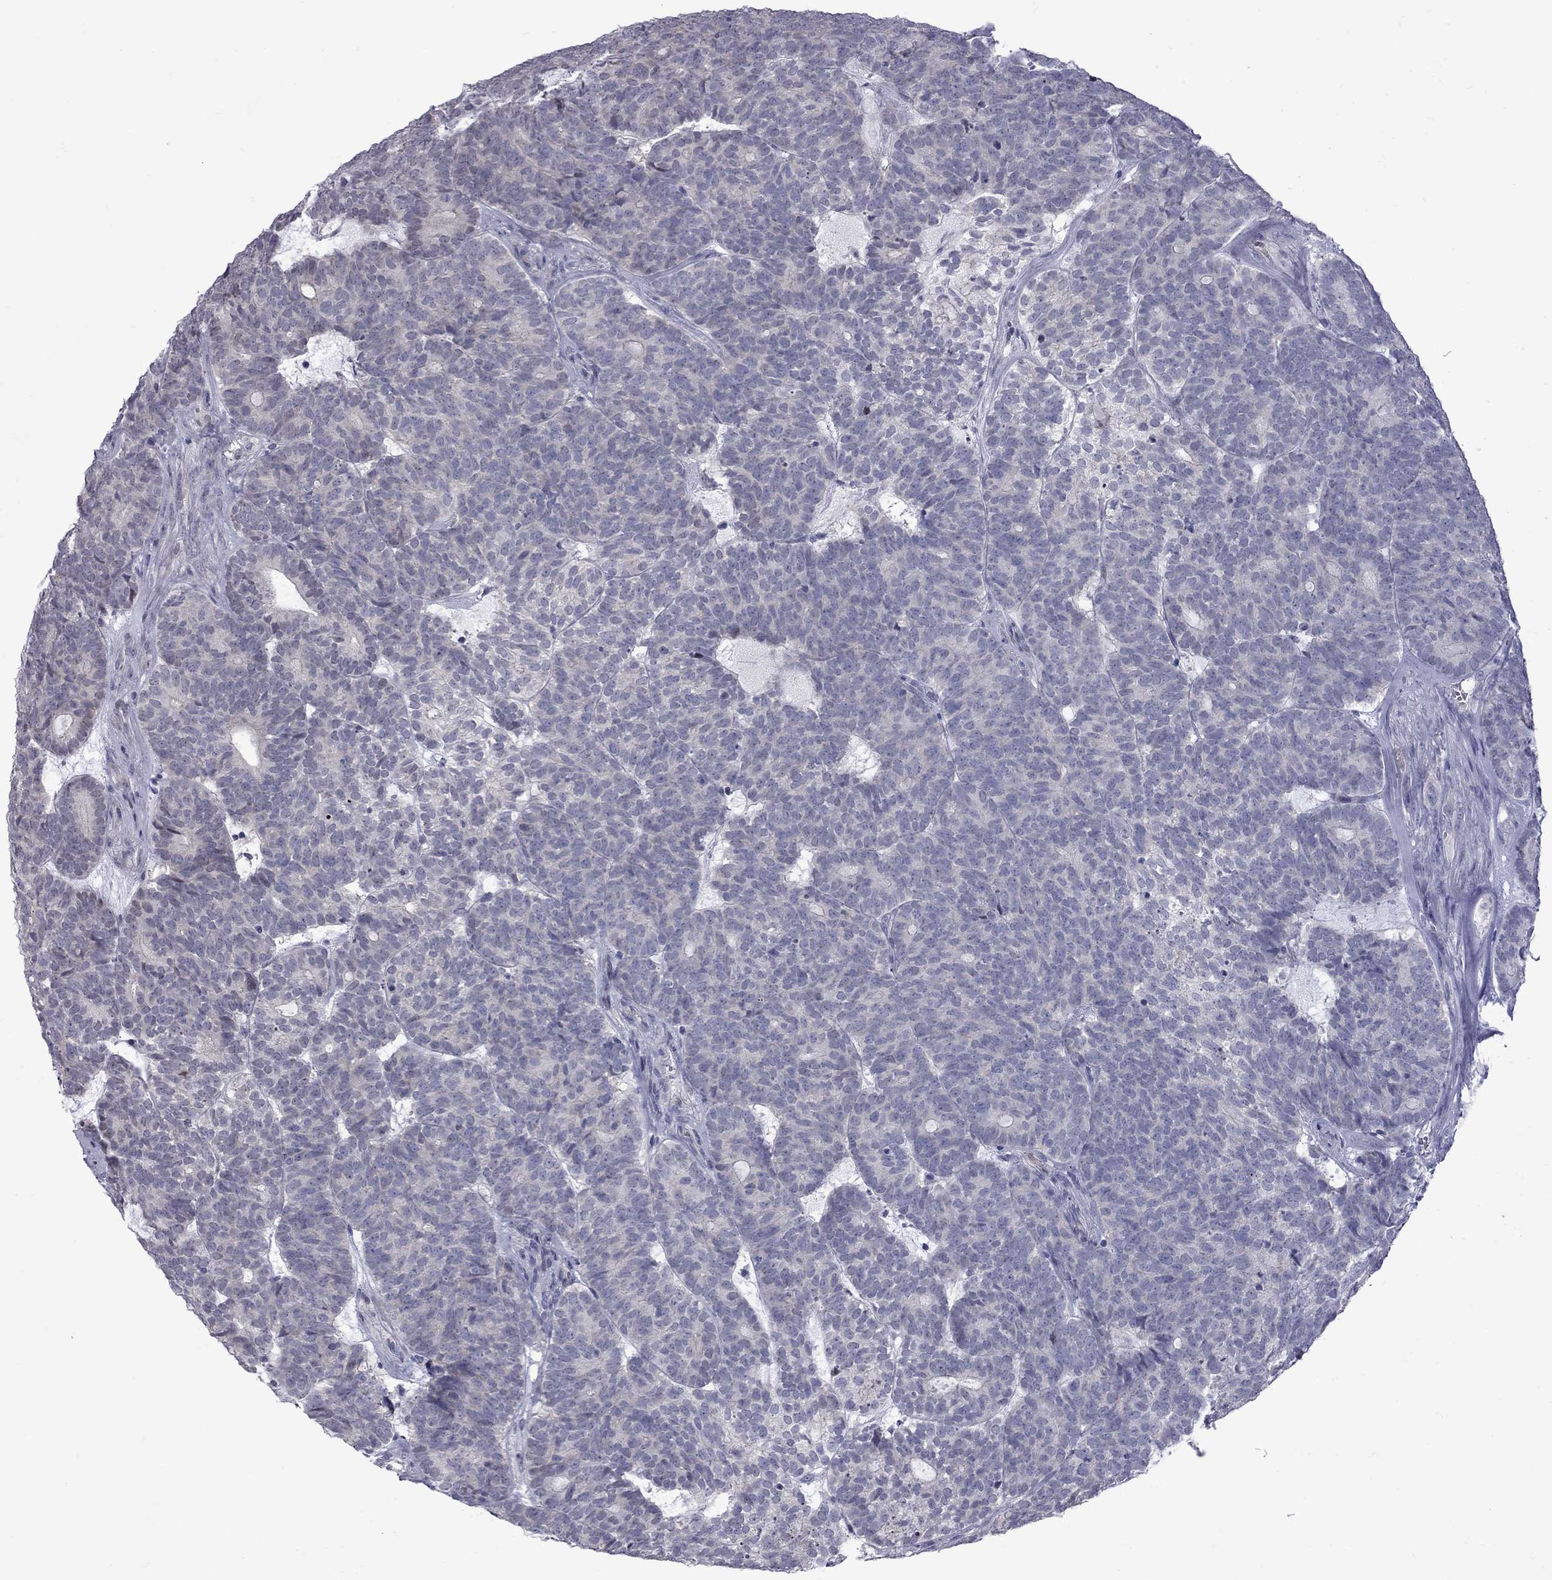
{"staining": {"intensity": "negative", "quantity": "none", "location": "none"}, "tissue": "head and neck cancer", "cell_type": "Tumor cells", "image_type": "cancer", "snomed": [{"axis": "morphology", "description": "Adenocarcinoma, NOS"}, {"axis": "topography", "description": "Head-Neck"}], "caption": "An image of human head and neck cancer is negative for staining in tumor cells. (DAB (3,3'-diaminobenzidine) immunohistochemistry (IHC), high magnification).", "gene": "NRARP", "patient": {"sex": "female", "age": 81}}